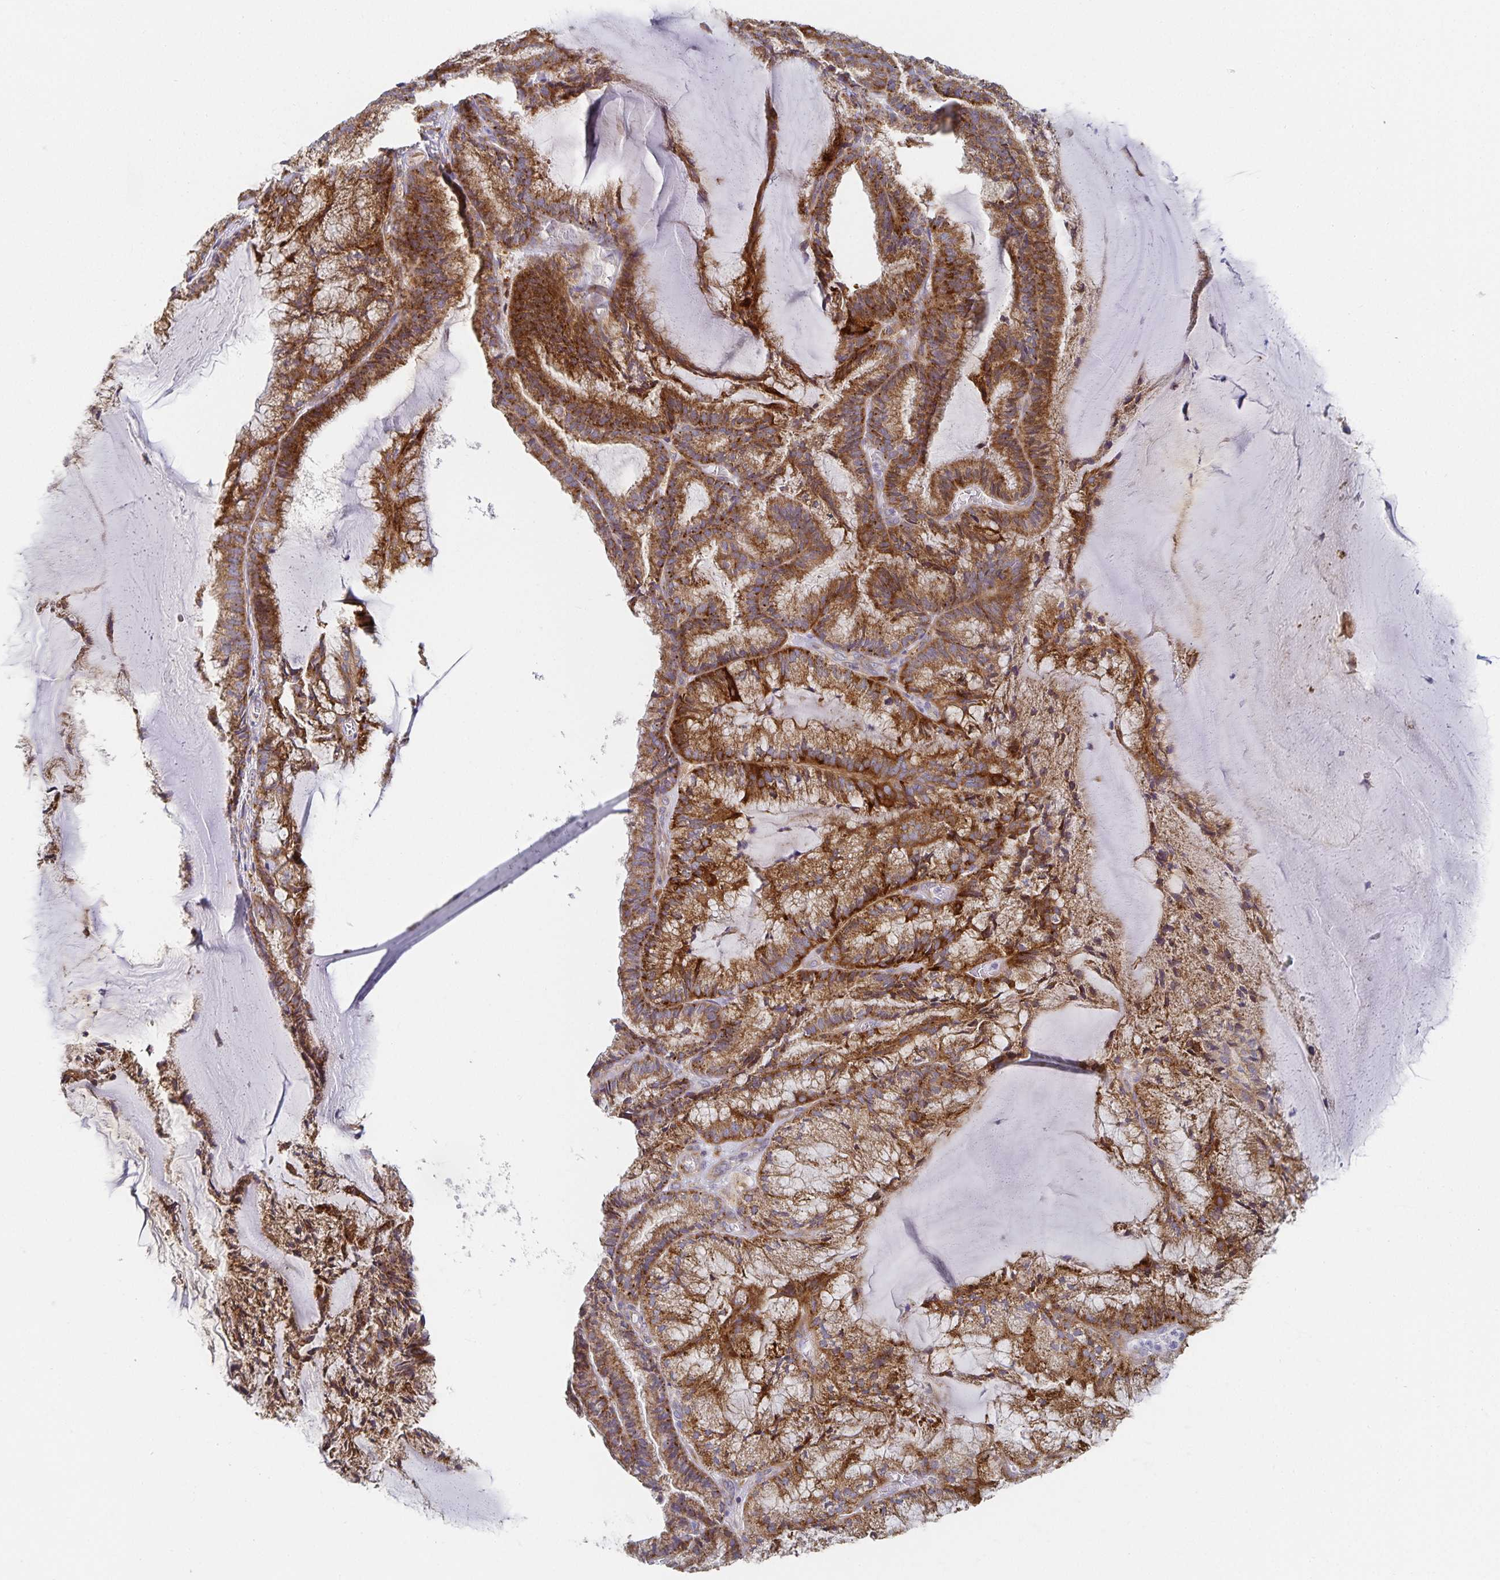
{"staining": {"intensity": "moderate", "quantity": ">75%", "location": "cytoplasmic/membranous"}, "tissue": "endometrial cancer", "cell_type": "Tumor cells", "image_type": "cancer", "snomed": [{"axis": "morphology", "description": "Carcinoma, NOS"}, {"axis": "topography", "description": "Endometrium"}], "caption": "This histopathology image reveals IHC staining of endometrial cancer (carcinoma), with medium moderate cytoplasmic/membranous expression in about >75% of tumor cells.", "gene": "NOMO1", "patient": {"sex": "female", "age": 62}}